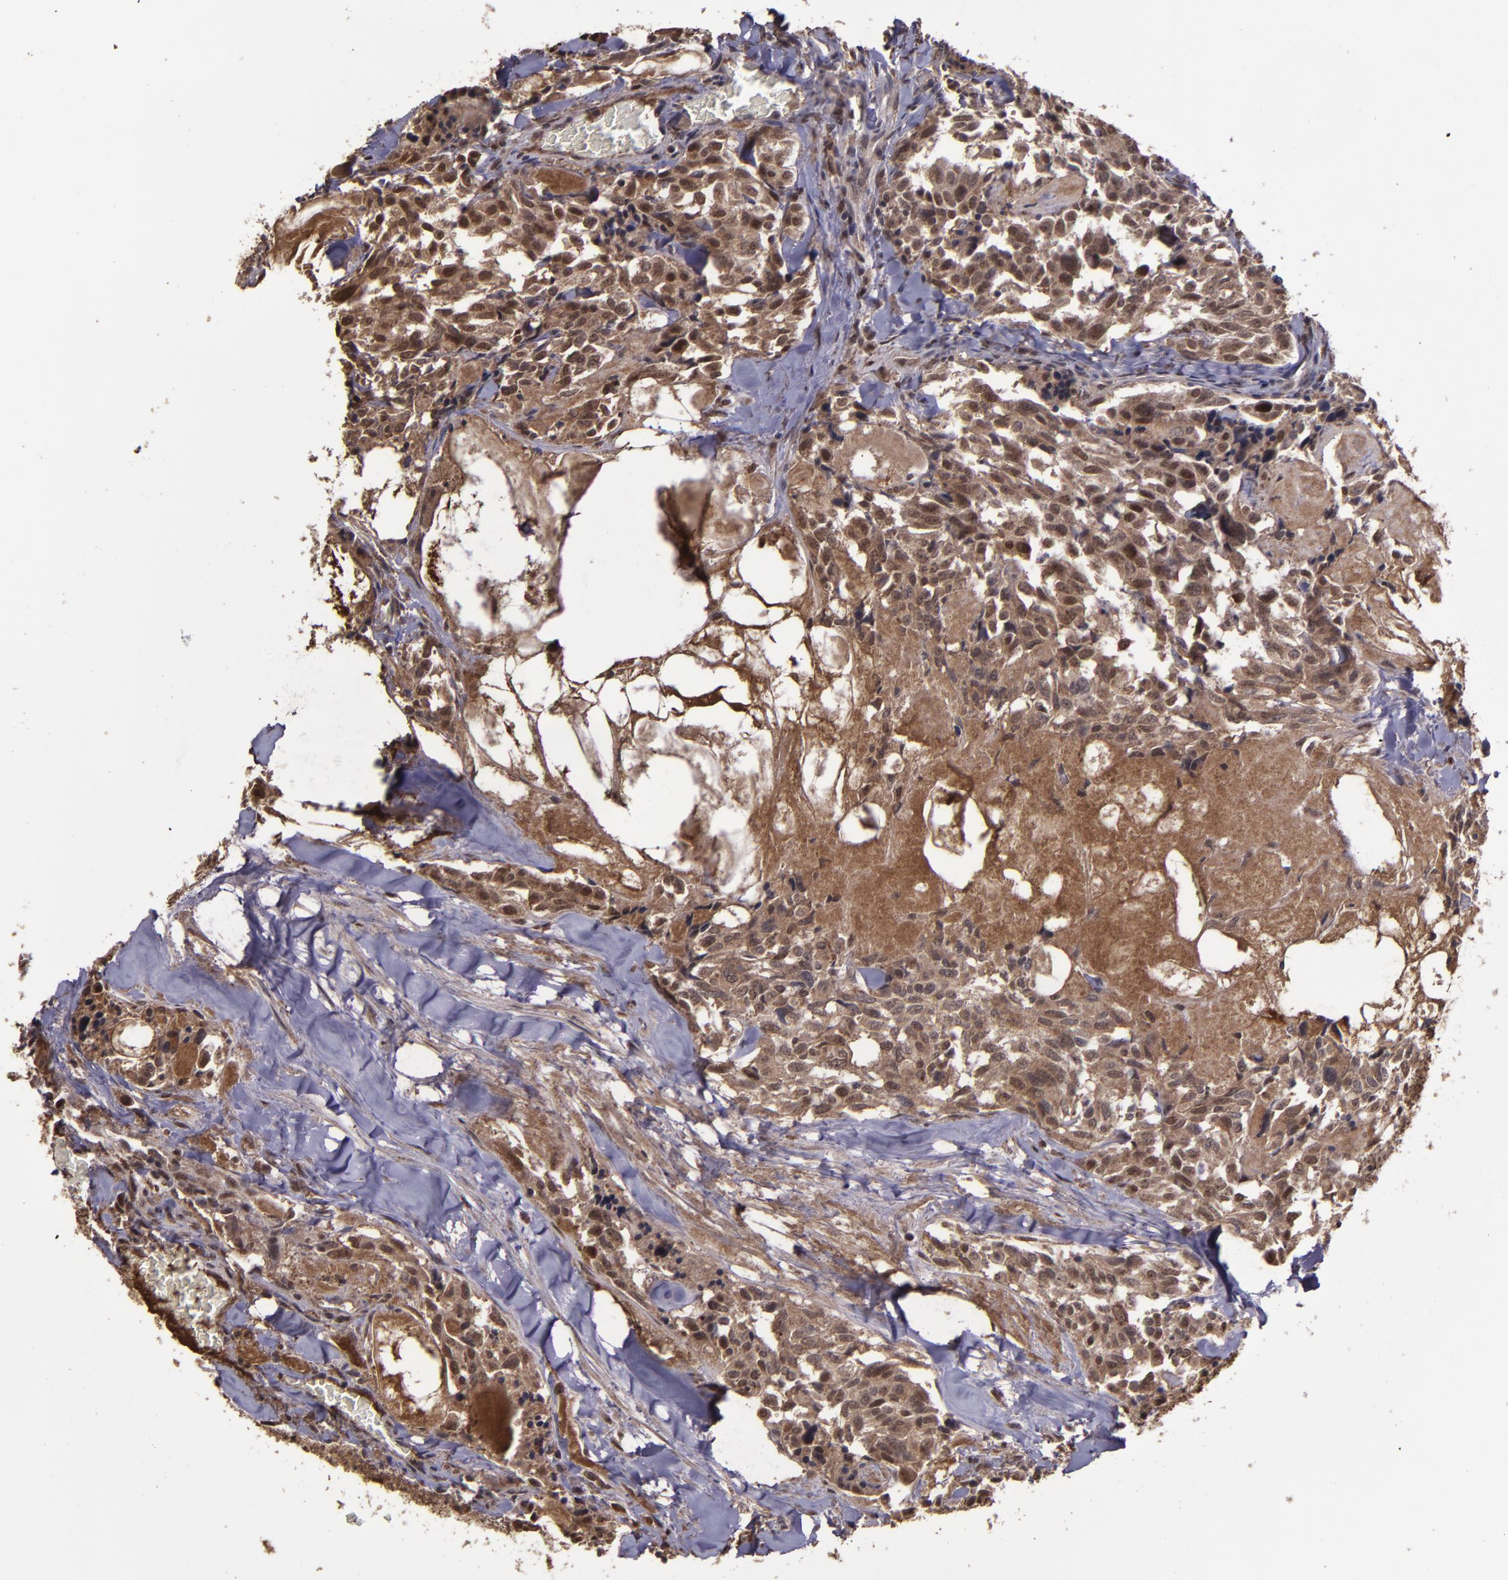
{"staining": {"intensity": "moderate", "quantity": ">75%", "location": "cytoplasmic/membranous,nuclear"}, "tissue": "thyroid cancer", "cell_type": "Tumor cells", "image_type": "cancer", "snomed": [{"axis": "morphology", "description": "Carcinoma, NOS"}, {"axis": "morphology", "description": "Carcinoid, malignant, NOS"}, {"axis": "topography", "description": "Thyroid gland"}], "caption": "Protein analysis of thyroid cancer tissue shows moderate cytoplasmic/membranous and nuclear positivity in about >75% of tumor cells.", "gene": "SERPINF2", "patient": {"sex": "male", "age": 33}}